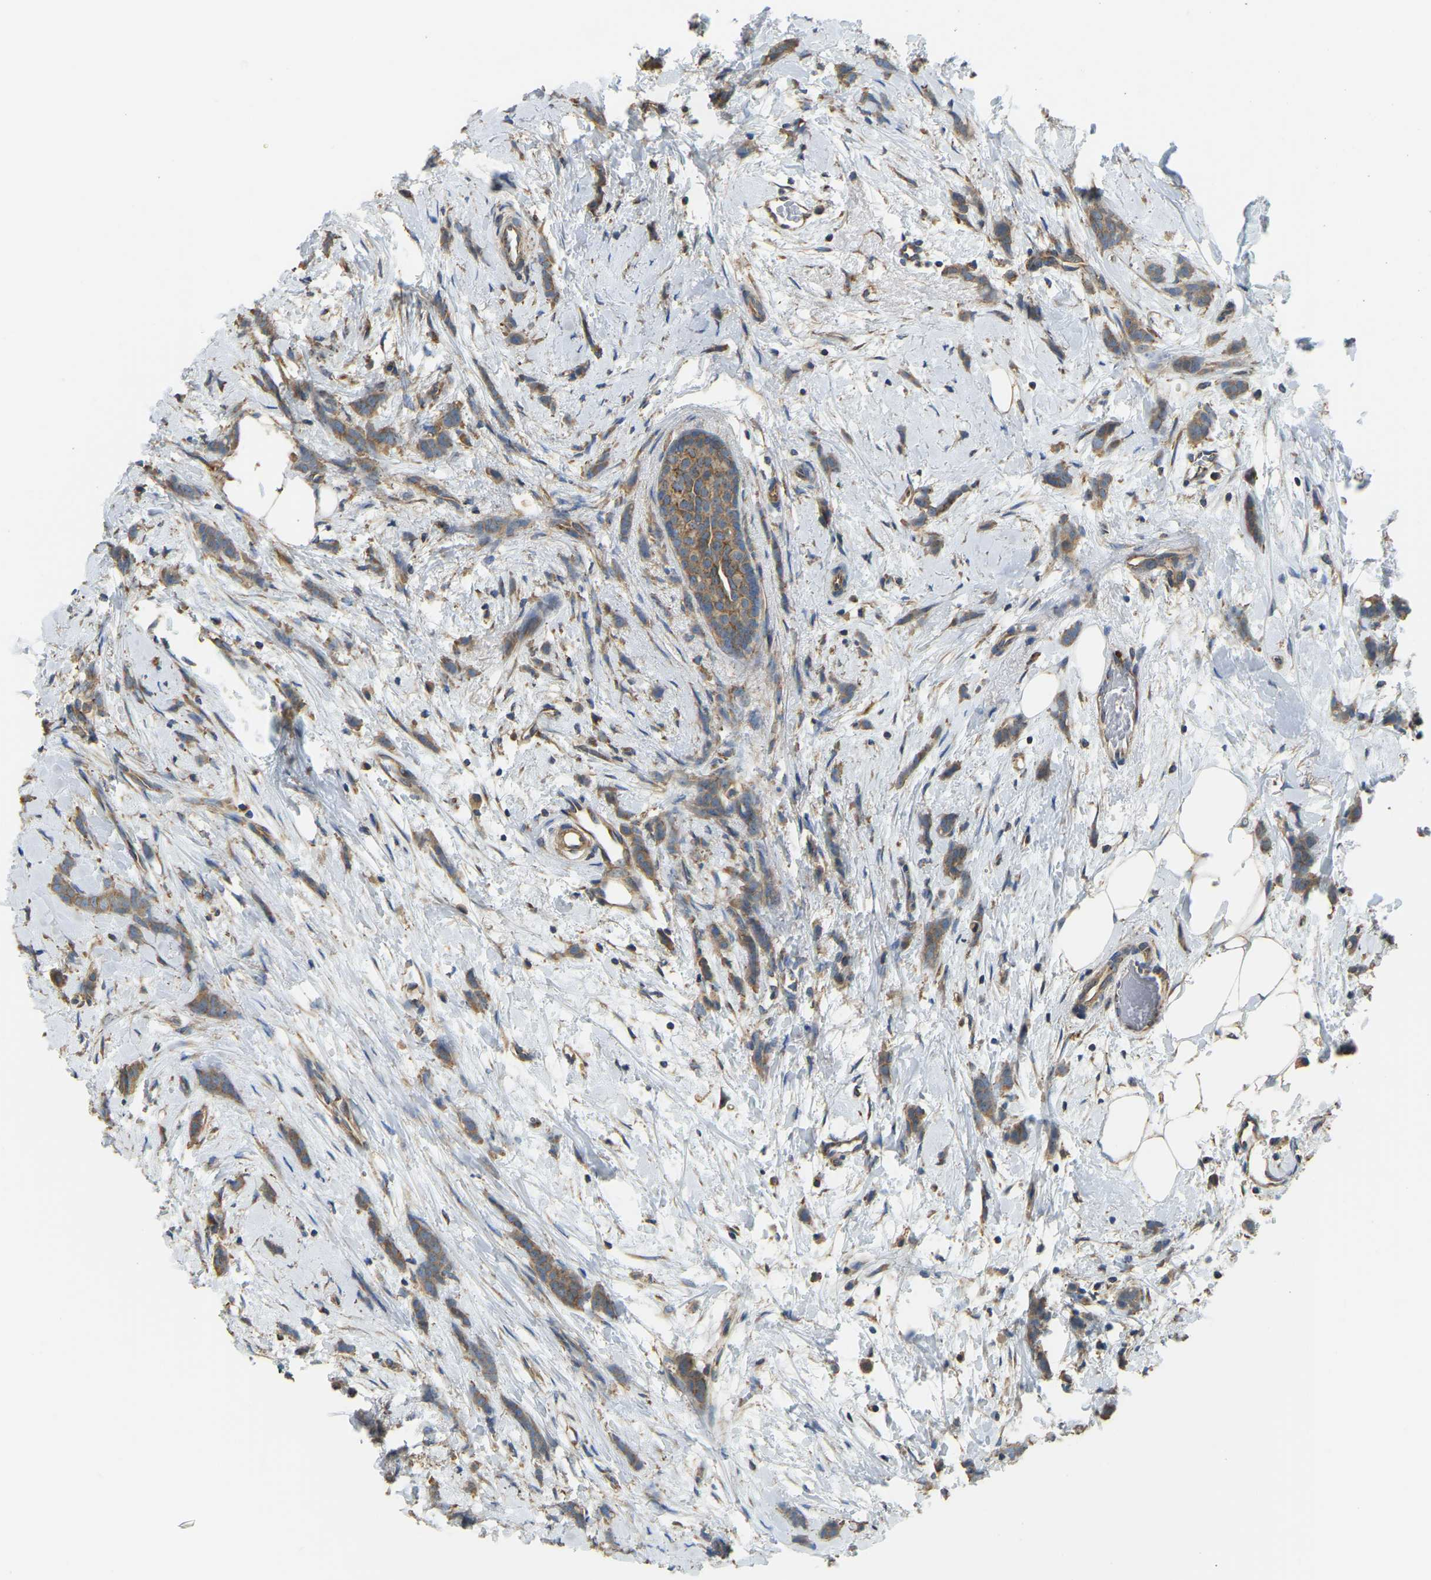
{"staining": {"intensity": "moderate", "quantity": ">75%", "location": "cytoplasmic/membranous"}, "tissue": "breast cancer", "cell_type": "Tumor cells", "image_type": "cancer", "snomed": [{"axis": "morphology", "description": "Lobular carcinoma, in situ"}, {"axis": "morphology", "description": "Lobular carcinoma"}, {"axis": "topography", "description": "Breast"}], "caption": "High-power microscopy captured an IHC micrograph of breast cancer (lobular carcinoma), revealing moderate cytoplasmic/membranous expression in about >75% of tumor cells.", "gene": "PSMD7", "patient": {"sex": "female", "age": 41}}